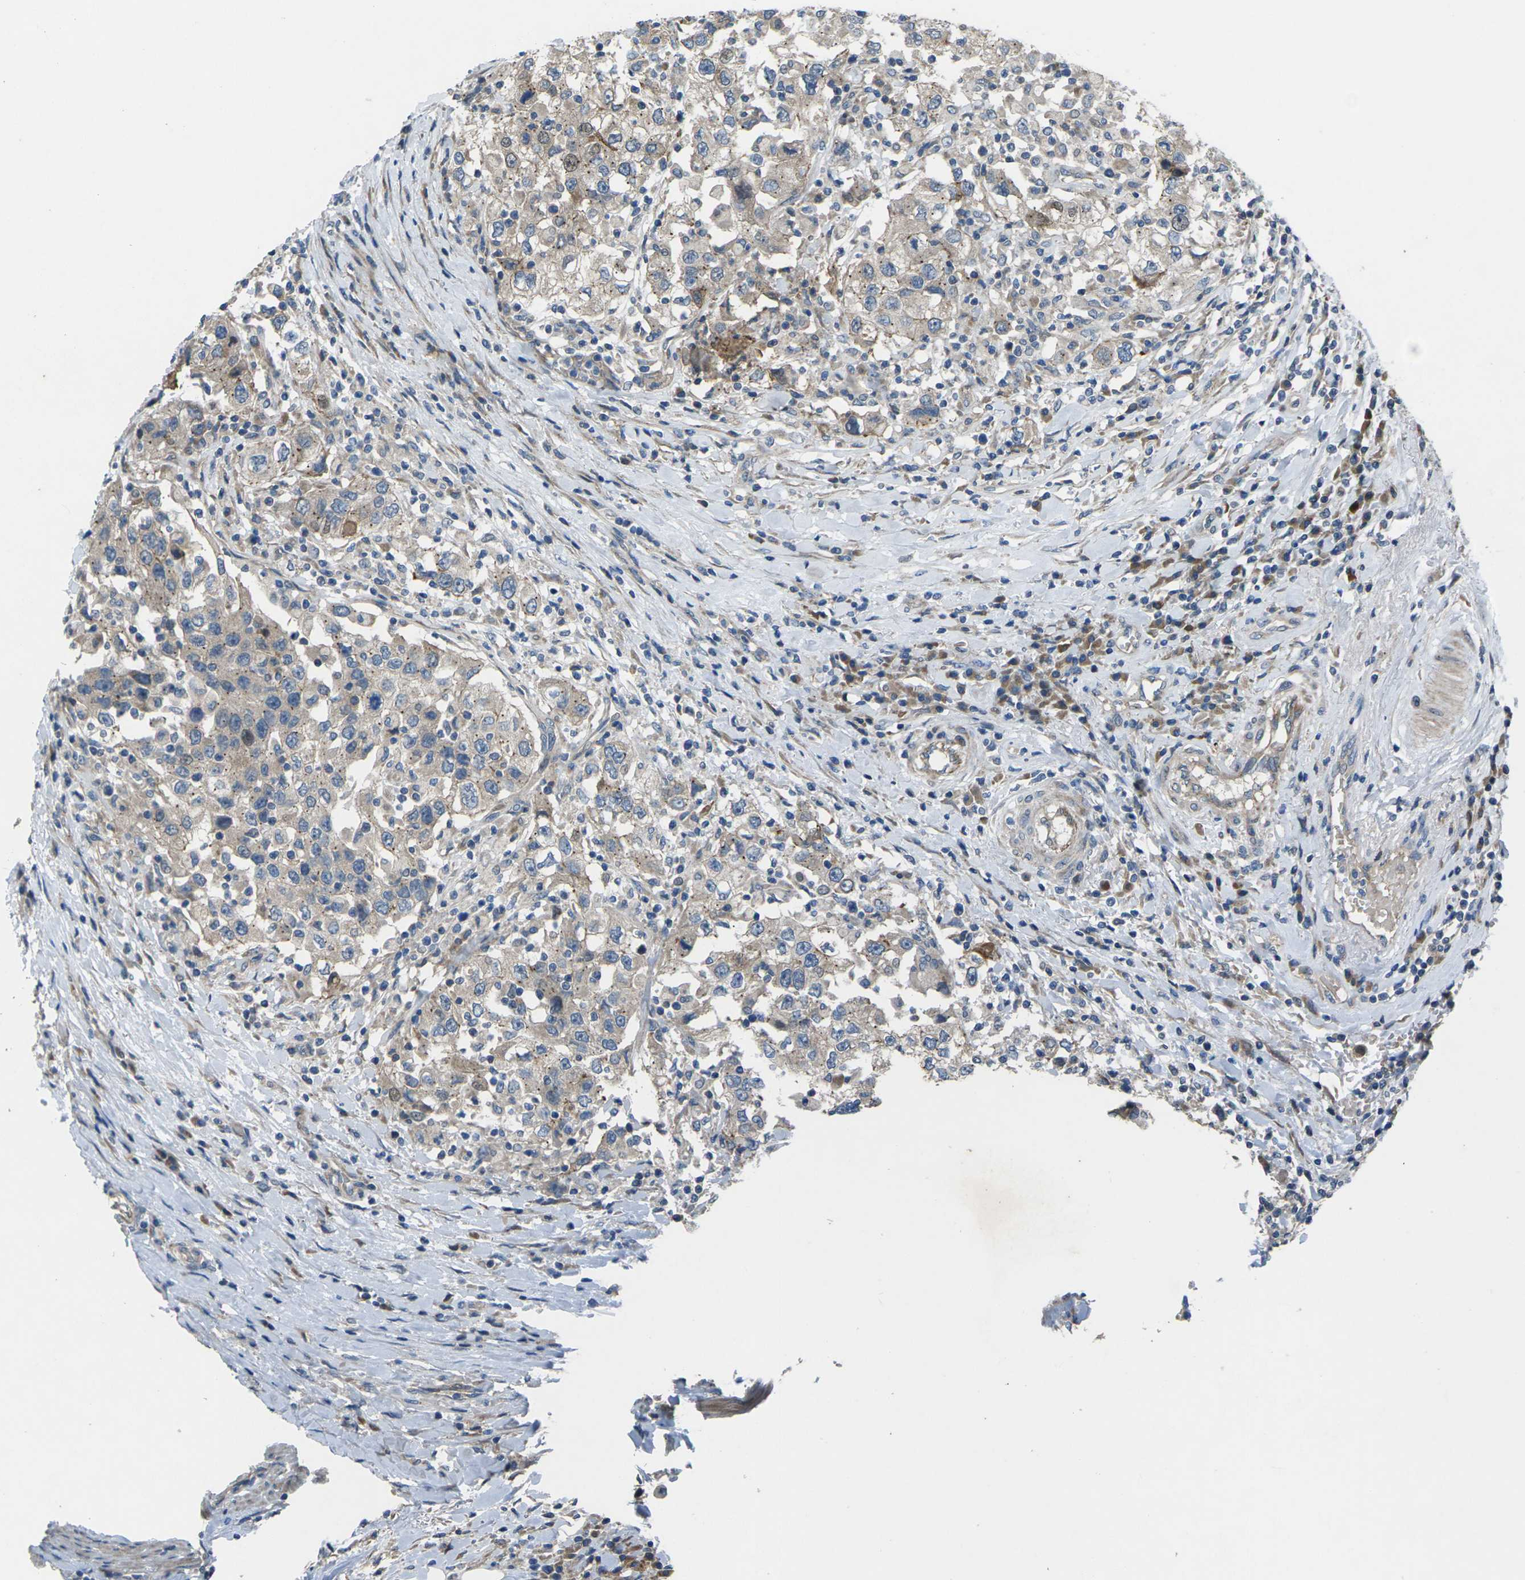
{"staining": {"intensity": "weak", "quantity": ">75%", "location": "cytoplasmic/membranous"}, "tissue": "urothelial cancer", "cell_type": "Tumor cells", "image_type": "cancer", "snomed": [{"axis": "morphology", "description": "Urothelial carcinoma, High grade"}, {"axis": "topography", "description": "Urinary bladder"}], "caption": "Tumor cells exhibit weak cytoplasmic/membranous staining in approximately >75% of cells in urothelial cancer. (DAB (3,3'-diaminobenzidine) IHC, brown staining for protein, blue staining for nuclei).", "gene": "EDNRA", "patient": {"sex": "female", "age": 80}}